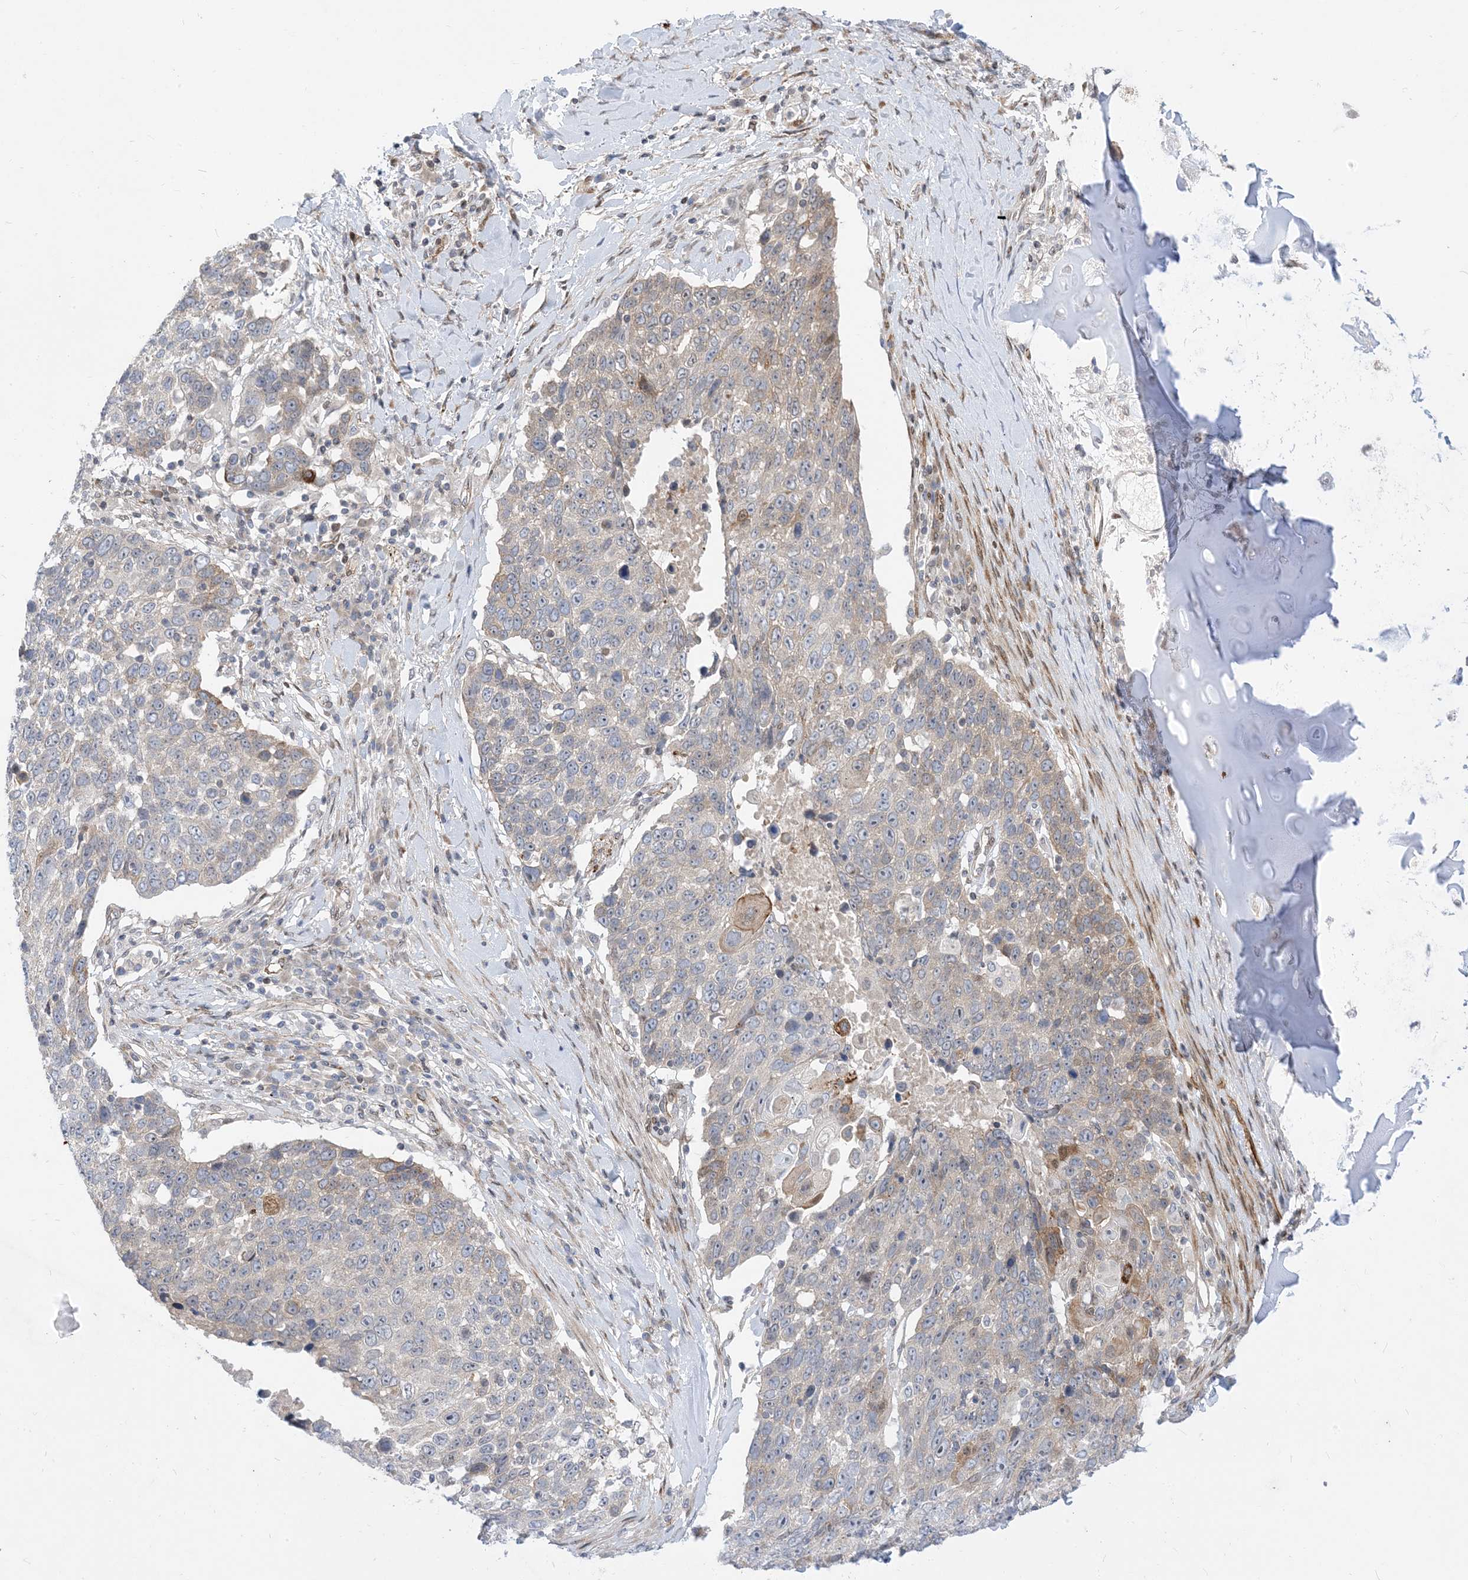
{"staining": {"intensity": "weak", "quantity": "<25%", "location": "cytoplasmic/membranous"}, "tissue": "lung cancer", "cell_type": "Tumor cells", "image_type": "cancer", "snomed": [{"axis": "morphology", "description": "Squamous cell carcinoma, NOS"}, {"axis": "topography", "description": "Lung"}], "caption": "Image shows no protein staining in tumor cells of lung cancer (squamous cell carcinoma) tissue. (Stains: DAB IHC with hematoxylin counter stain, Microscopy: brightfield microscopy at high magnification).", "gene": "TYSND1", "patient": {"sex": "male", "age": 66}}